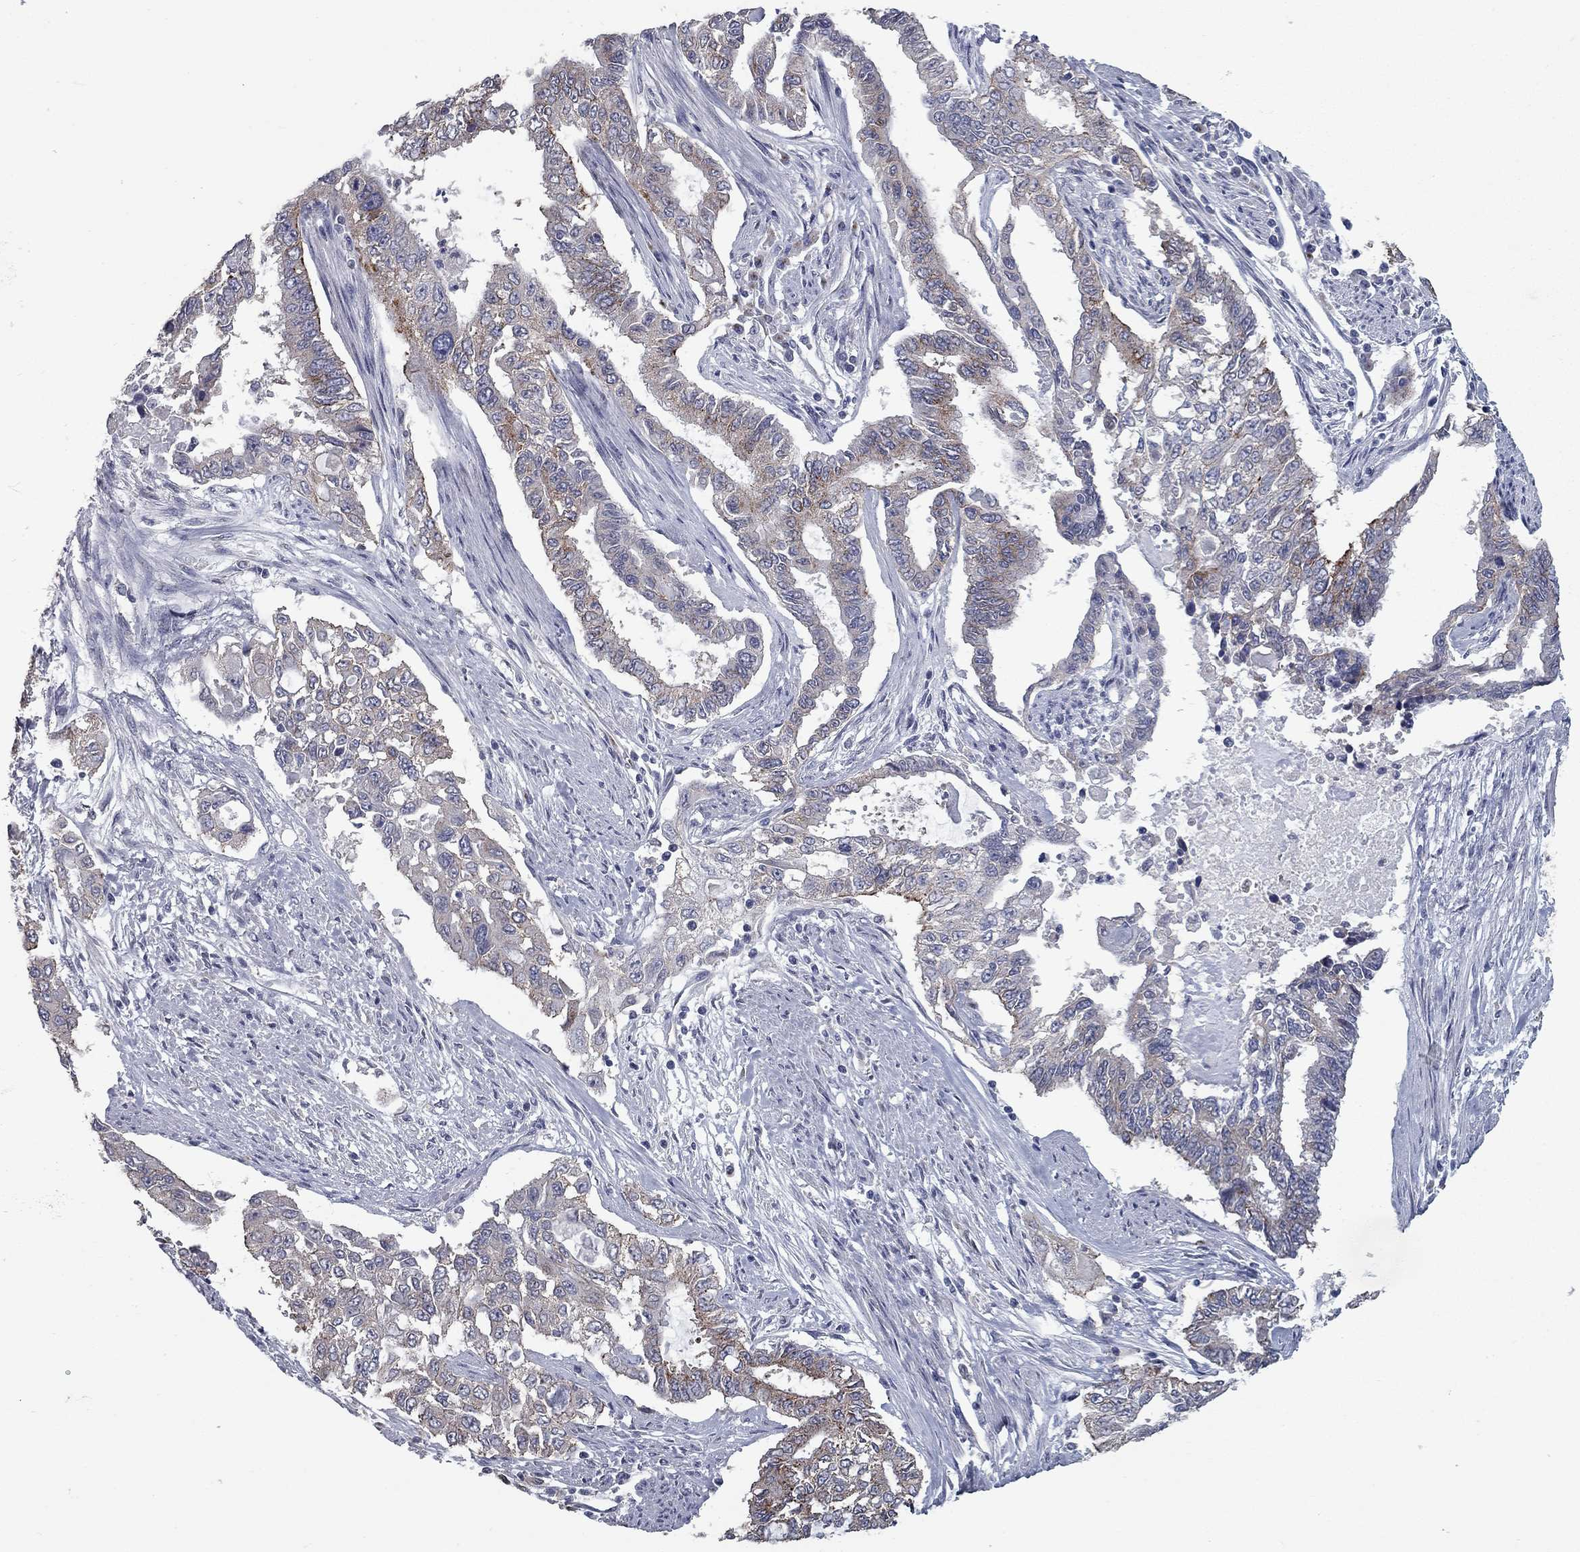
{"staining": {"intensity": "moderate", "quantity": ">75%", "location": "cytoplasmic/membranous"}, "tissue": "endometrial cancer", "cell_type": "Tumor cells", "image_type": "cancer", "snomed": [{"axis": "morphology", "description": "Adenocarcinoma, NOS"}, {"axis": "topography", "description": "Uterus"}], "caption": "Human endometrial adenocarcinoma stained with a brown dye displays moderate cytoplasmic/membranous positive positivity in approximately >75% of tumor cells.", "gene": "KIAA0319L", "patient": {"sex": "female", "age": 59}}